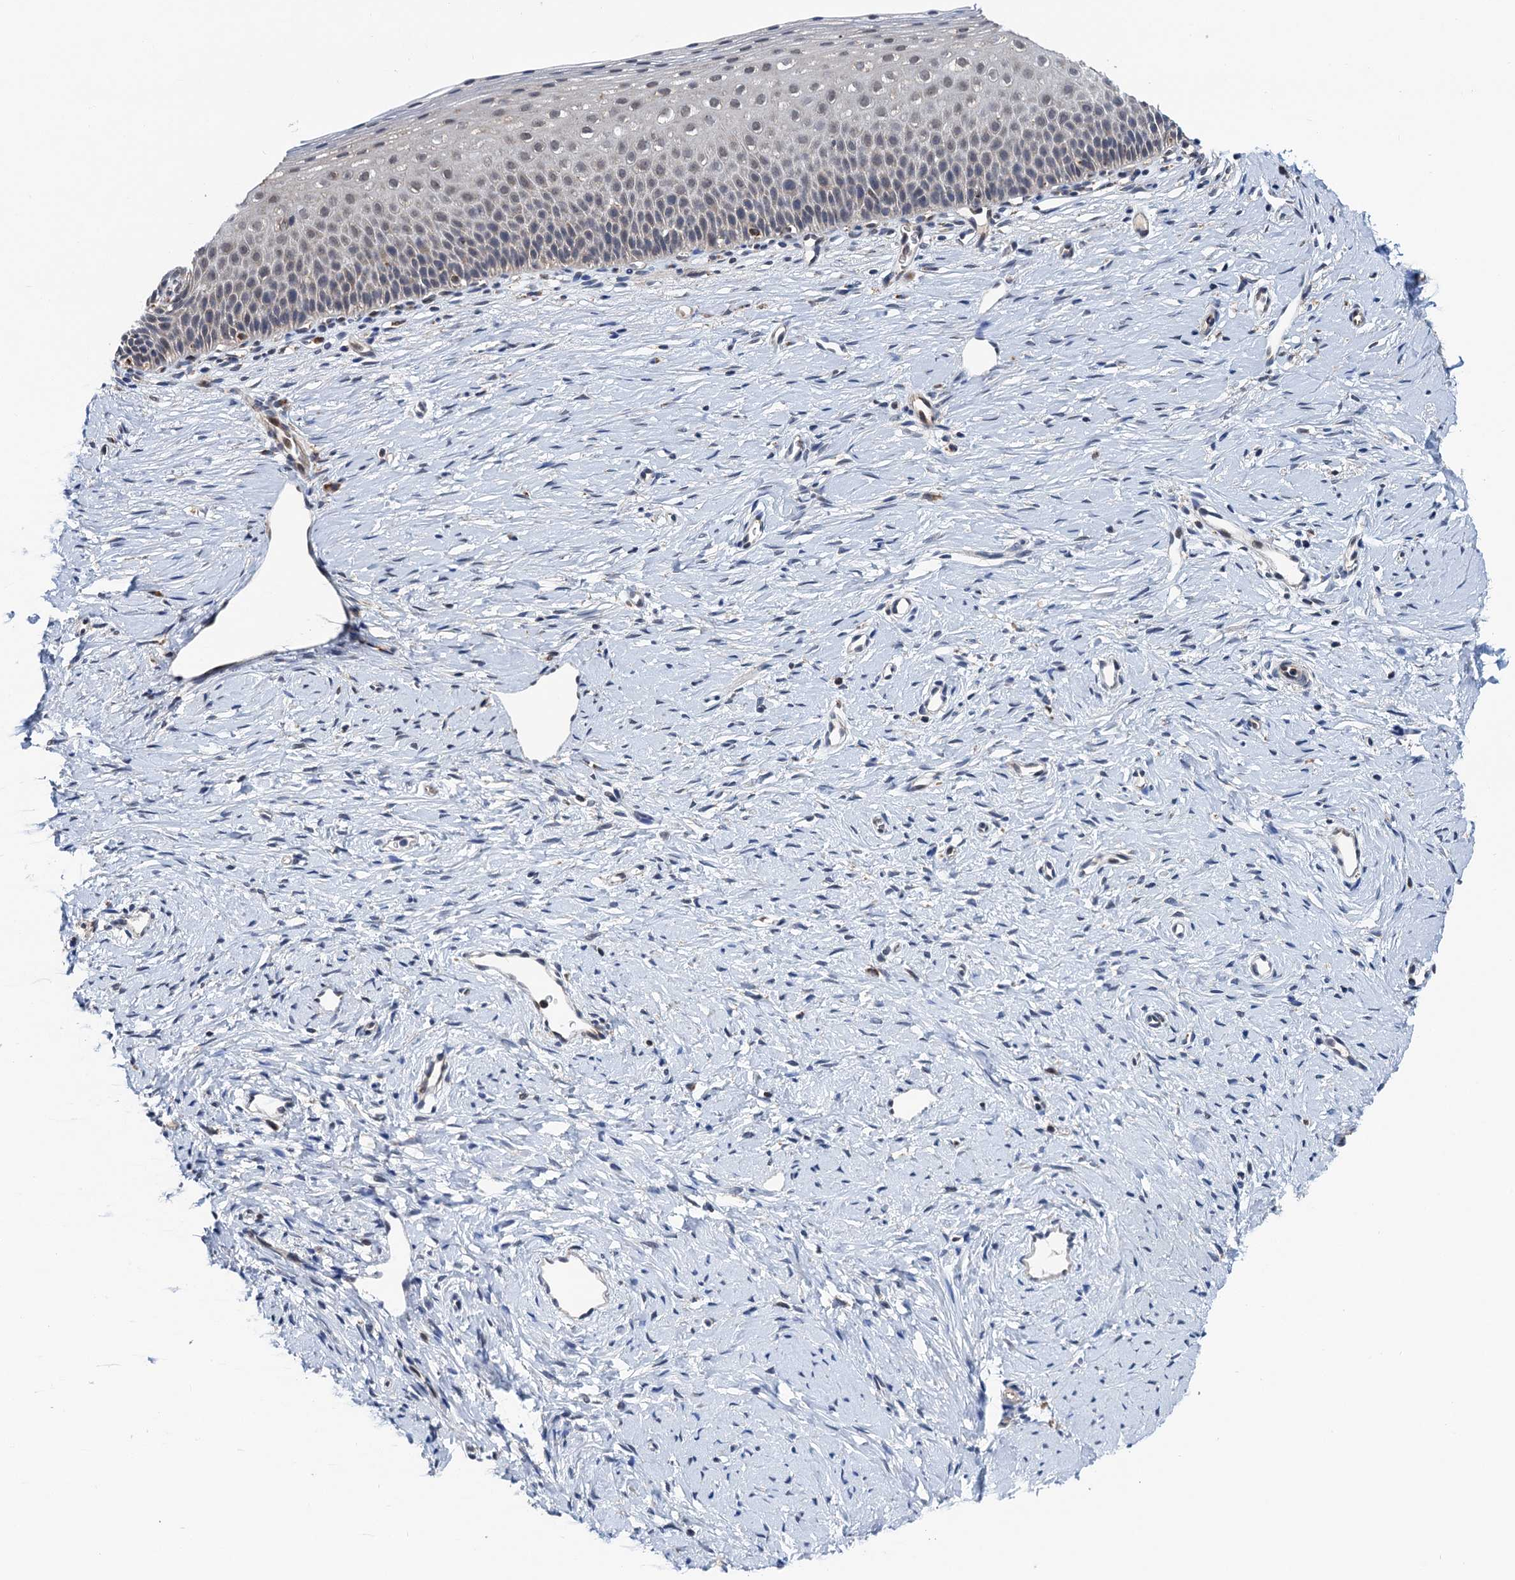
{"staining": {"intensity": "moderate", "quantity": "25%-75%", "location": "cytoplasmic/membranous"}, "tissue": "cervix", "cell_type": "Glandular cells", "image_type": "normal", "snomed": [{"axis": "morphology", "description": "Normal tissue, NOS"}, {"axis": "topography", "description": "Cervix"}], "caption": "Immunohistochemical staining of benign cervix shows moderate cytoplasmic/membranous protein staining in approximately 25%-75% of glandular cells.", "gene": "CMPK2", "patient": {"sex": "female", "age": 36}}